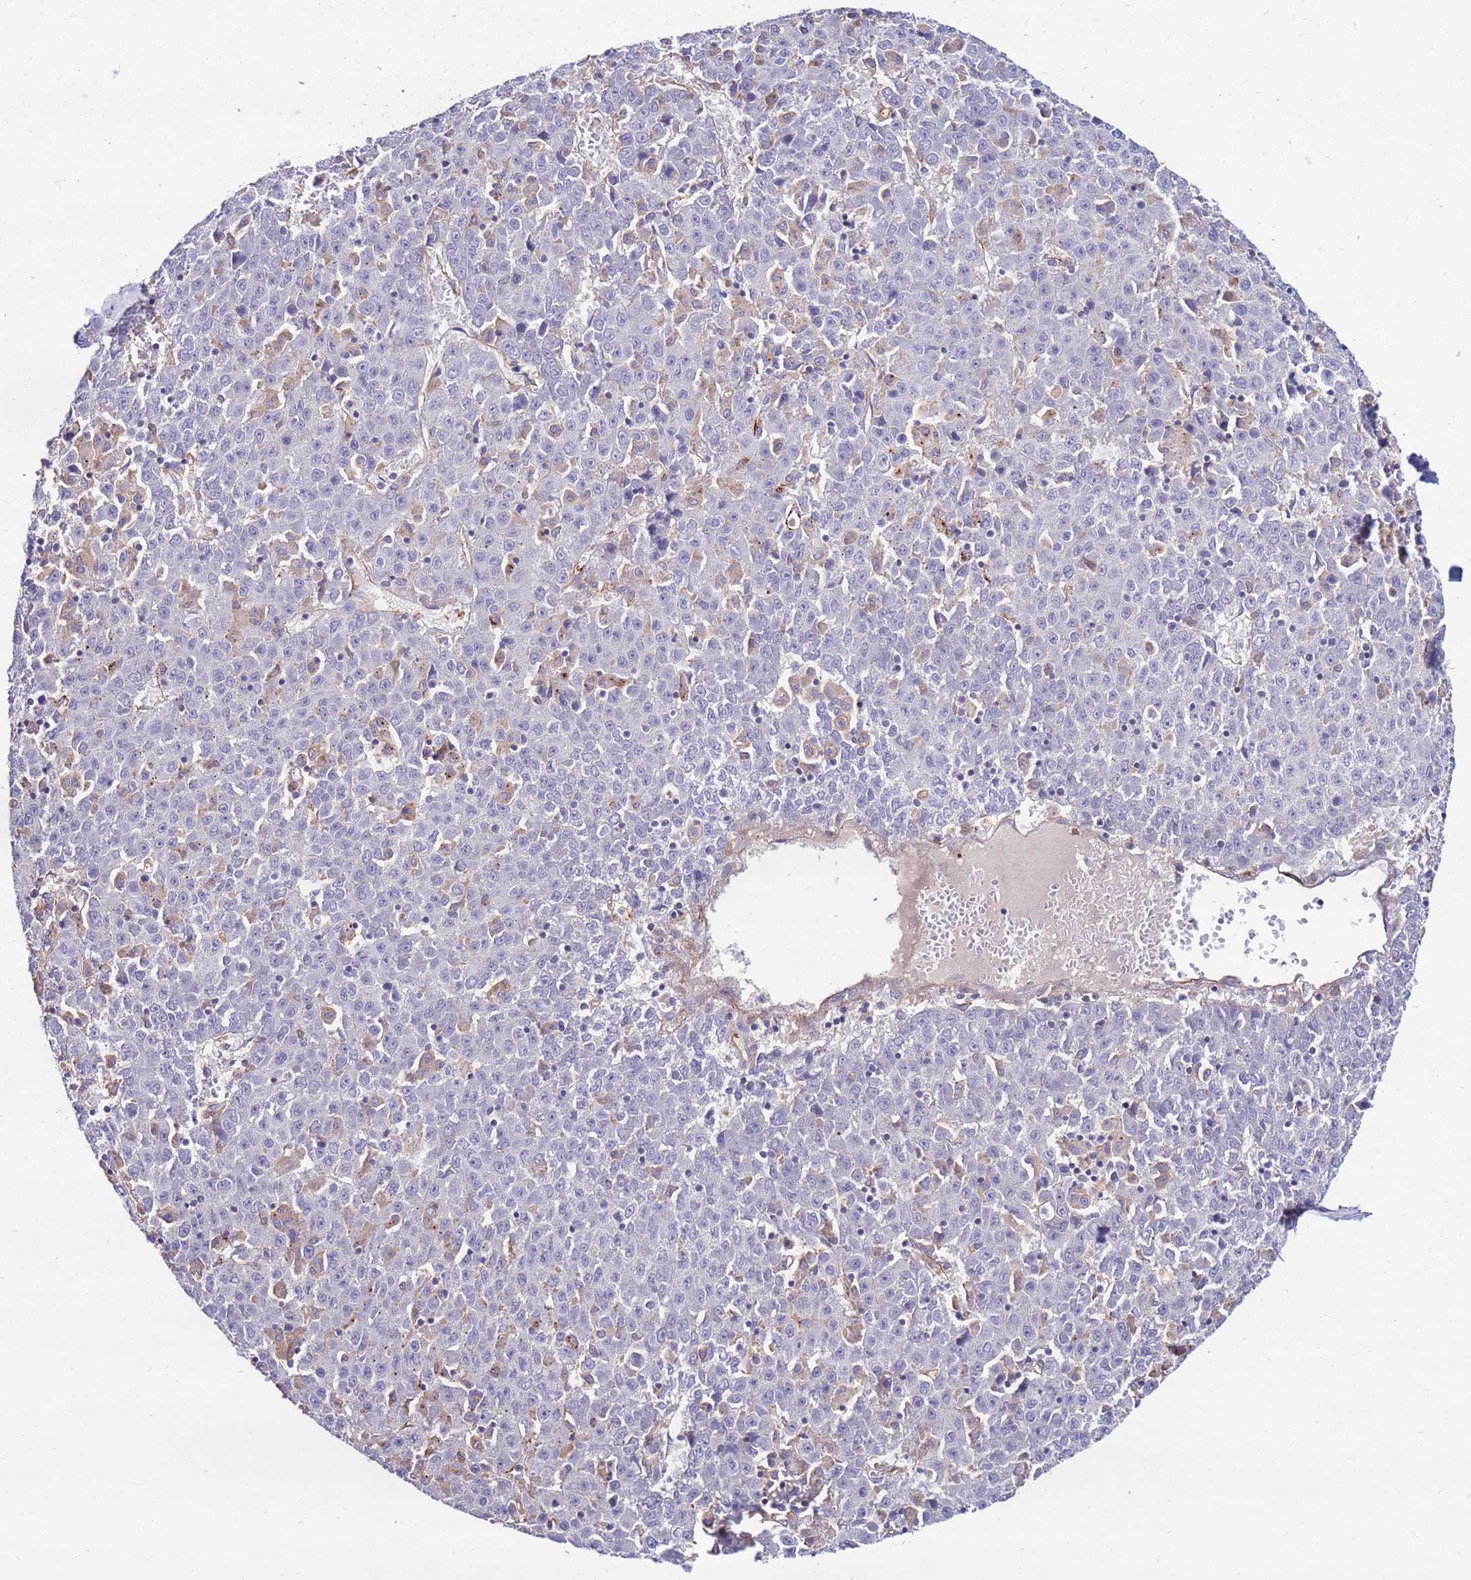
{"staining": {"intensity": "weak", "quantity": "<25%", "location": "cytoplasmic/membranous"}, "tissue": "liver cancer", "cell_type": "Tumor cells", "image_type": "cancer", "snomed": [{"axis": "morphology", "description": "Carcinoma, Hepatocellular, NOS"}, {"axis": "topography", "description": "Liver"}], "caption": "Liver cancer (hepatocellular carcinoma) stained for a protein using immunohistochemistry exhibits no positivity tumor cells.", "gene": "CLEC4M", "patient": {"sex": "female", "age": 53}}